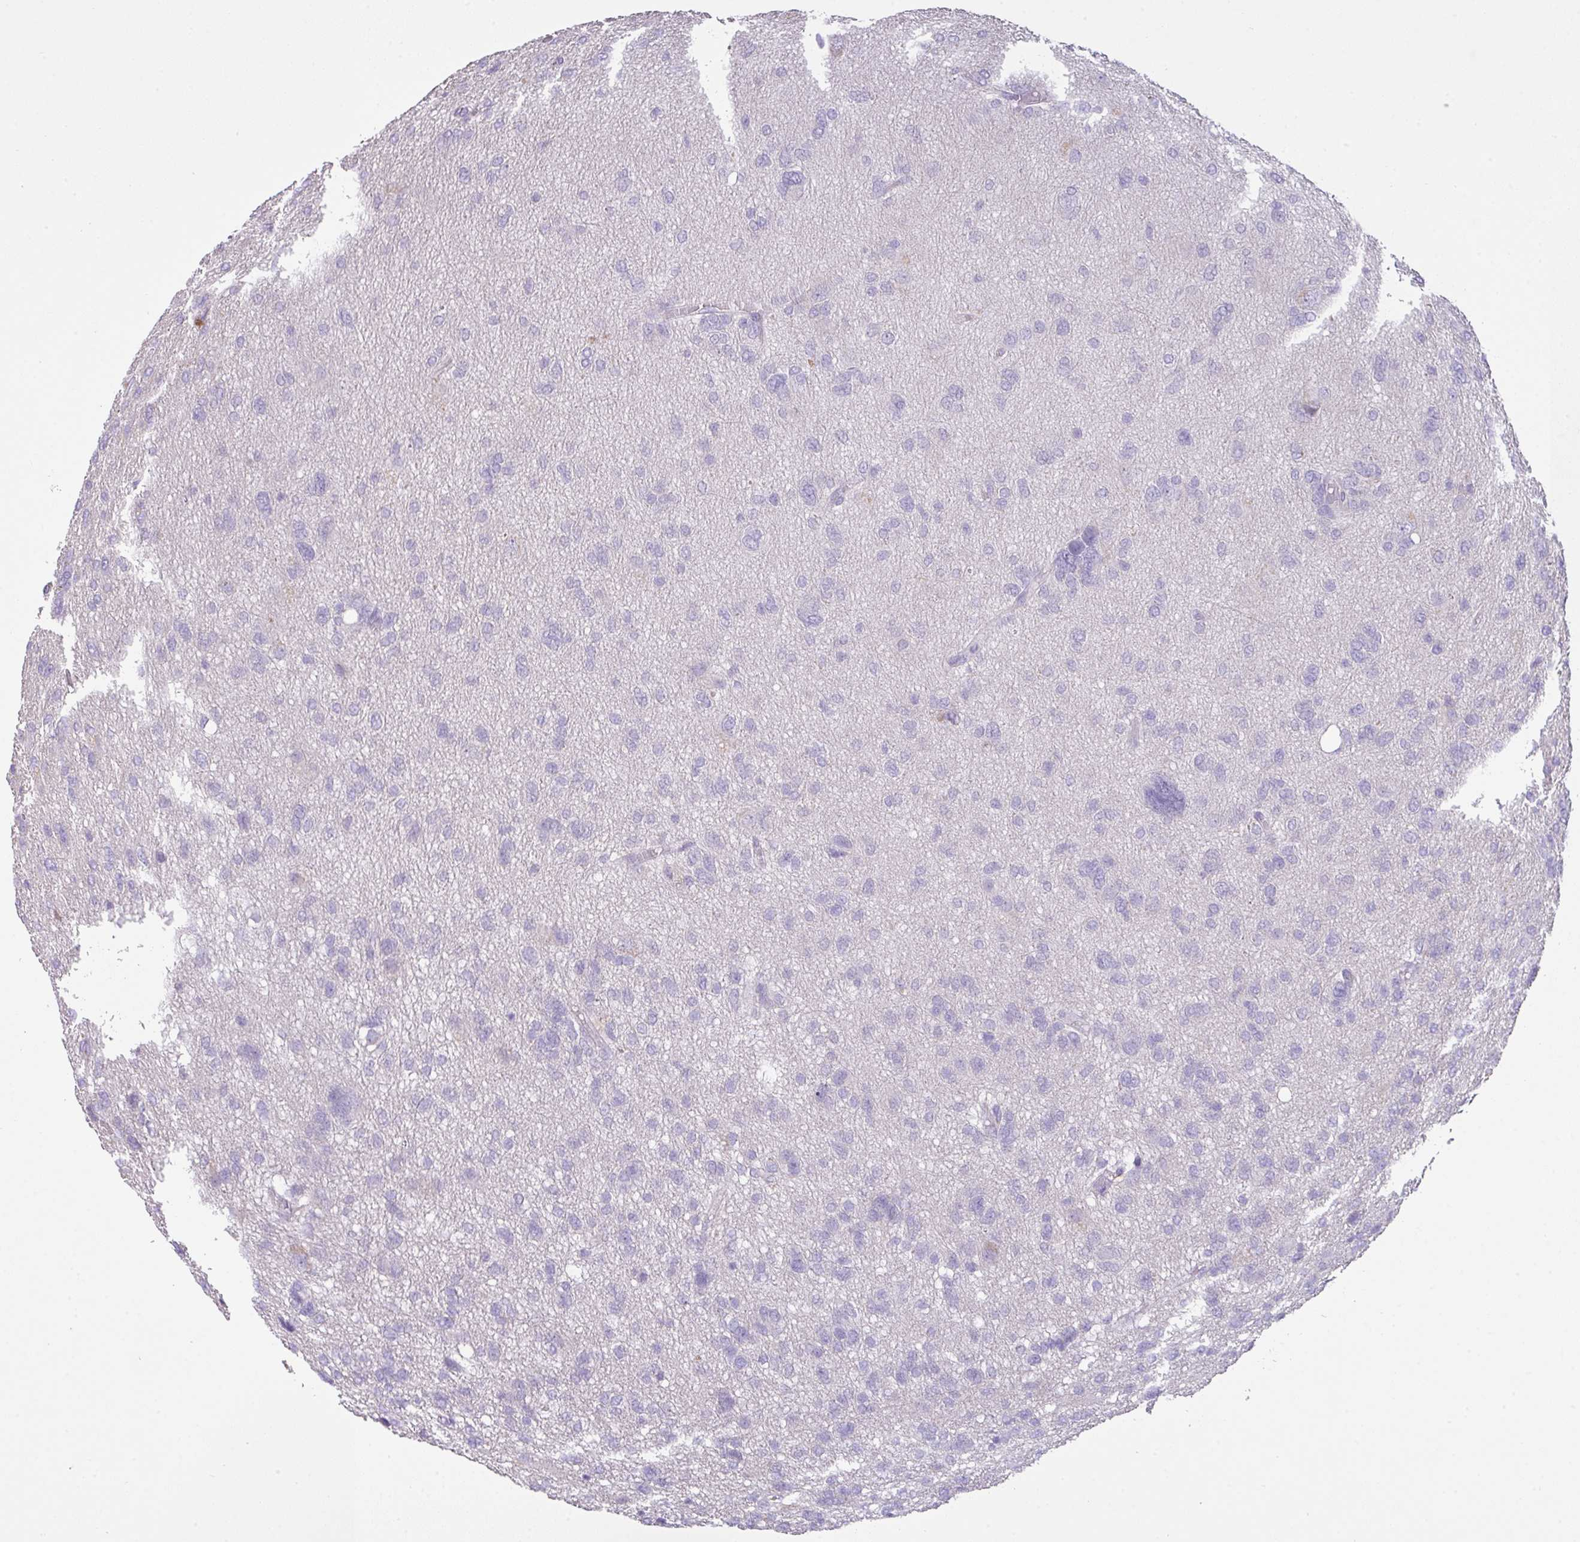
{"staining": {"intensity": "negative", "quantity": "none", "location": "none"}, "tissue": "glioma", "cell_type": "Tumor cells", "image_type": "cancer", "snomed": [{"axis": "morphology", "description": "Glioma, malignant, High grade"}, {"axis": "topography", "description": "Brain"}], "caption": "An immunohistochemistry histopathology image of glioma is shown. There is no staining in tumor cells of glioma.", "gene": "OR6C6", "patient": {"sex": "female", "age": 59}}